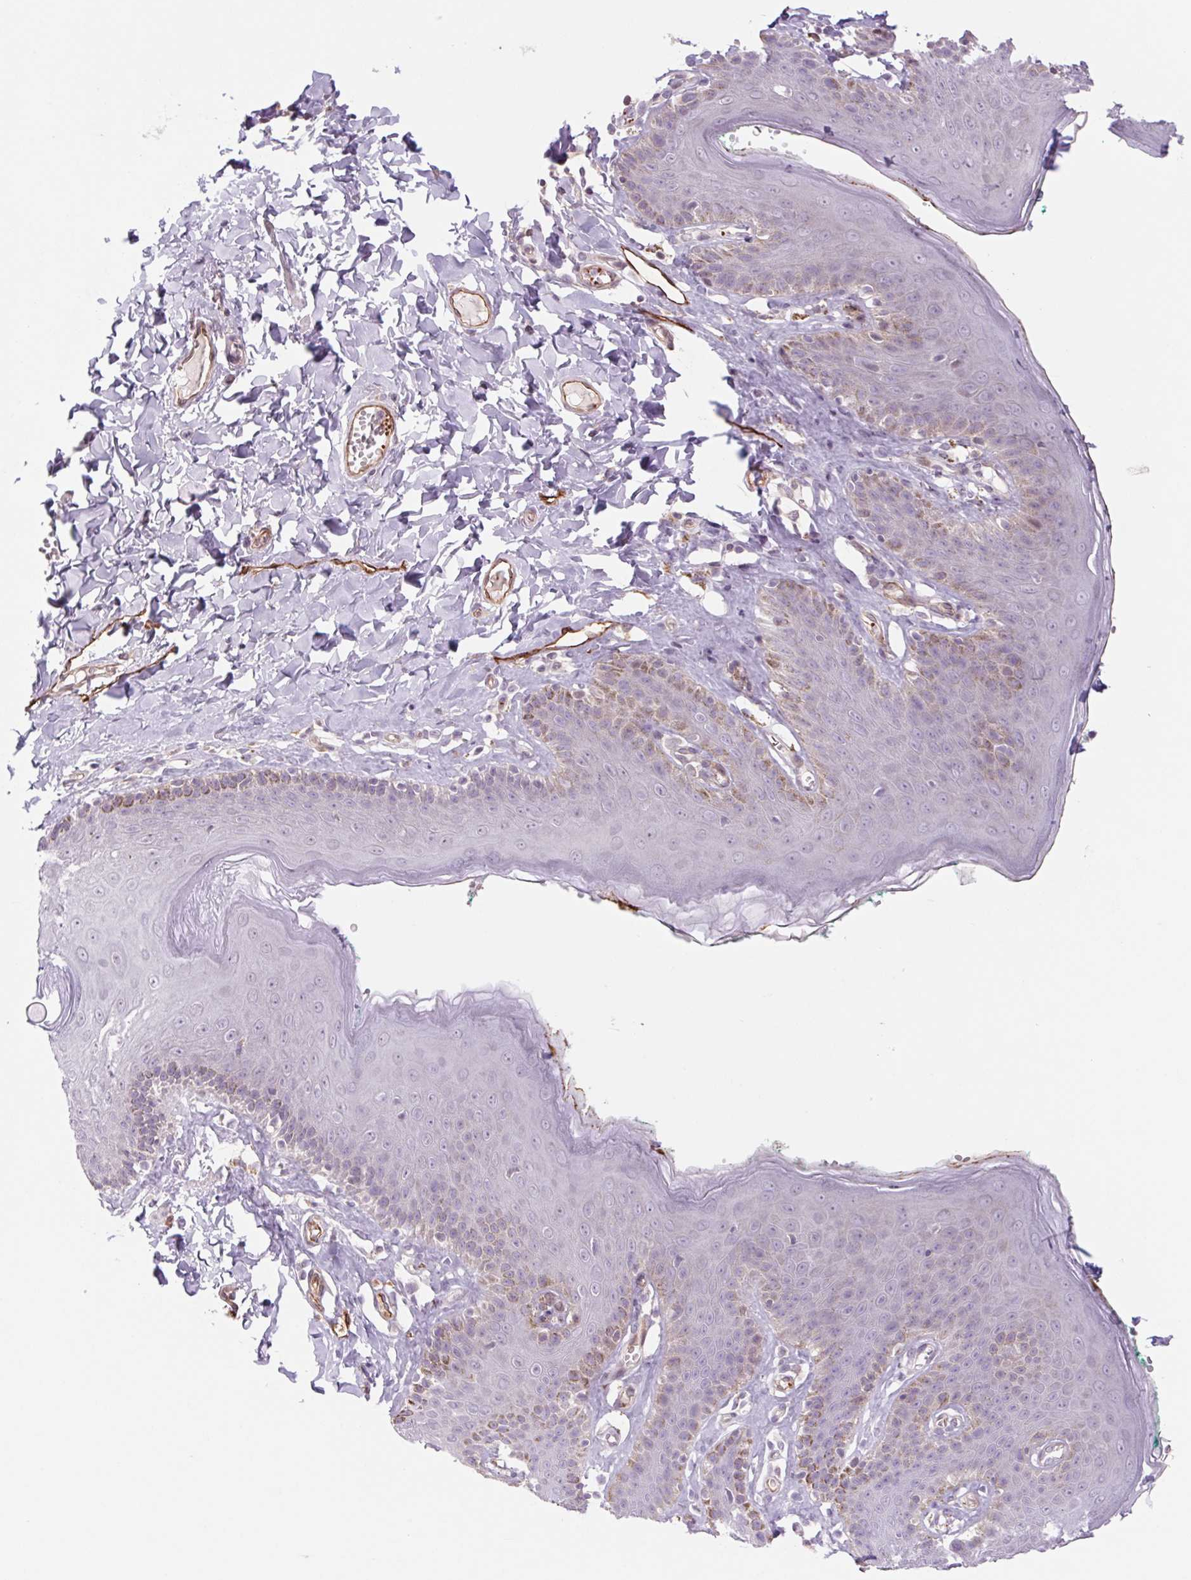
{"staining": {"intensity": "weak", "quantity": "<25%", "location": "cytoplasmic/membranous"}, "tissue": "skin", "cell_type": "Epidermal cells", "image_type": "normal", "snomed": [{"axis": "morphology", "description": "Normal tissue, NOS"}, {"axis": "topography", "description": "Vulva"}, {"axis": "topography", "description": "Peripheral nerve tissue"}], "caption": "Epidermal cells show no significant expression in normal skin.", "gene": "MS4A13", "patient": {"sex": "female", "age": 66}}